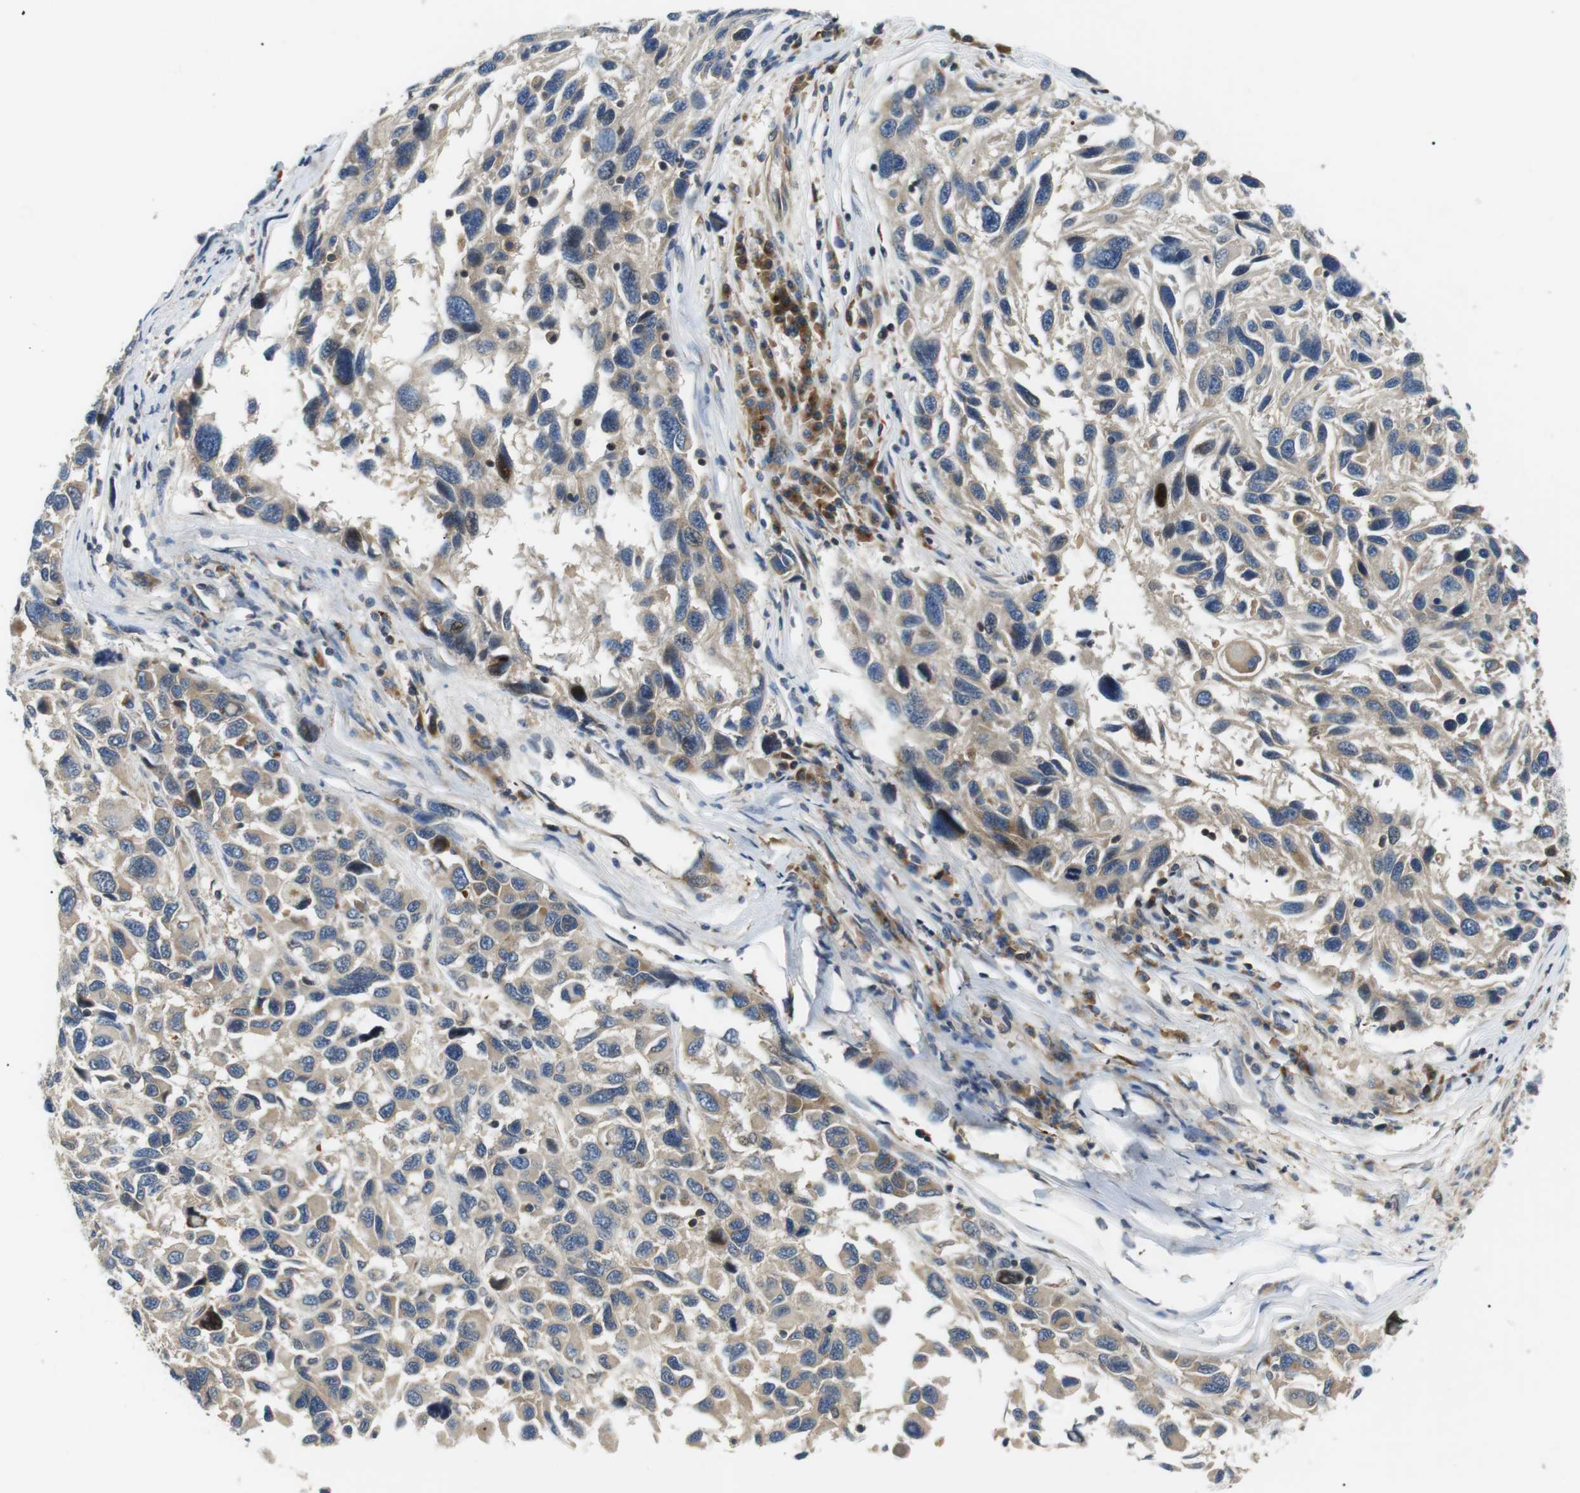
{"staining": {"intensity": "moderate", "quantity": "<25%", "location": "cytoplasmic/membranous"}, "tissue": "melanoma", "cell_type": "Tumor cells", "image_type": "cancer", "snomed": [{"axis": "morphology", "description": "Malignant melanoma, NOS"}, {"axis": "topography", "description": "Skin"}], "caption": "Immunohistochemistry (IHC) (DAB) staining of human malignant melanoma reveals moderate cytoplasmic/membranous protein positivity in about <25% of tumor cells.", "gene": "DIPK1A", "patient": {"sex": "male", "age": 53}}